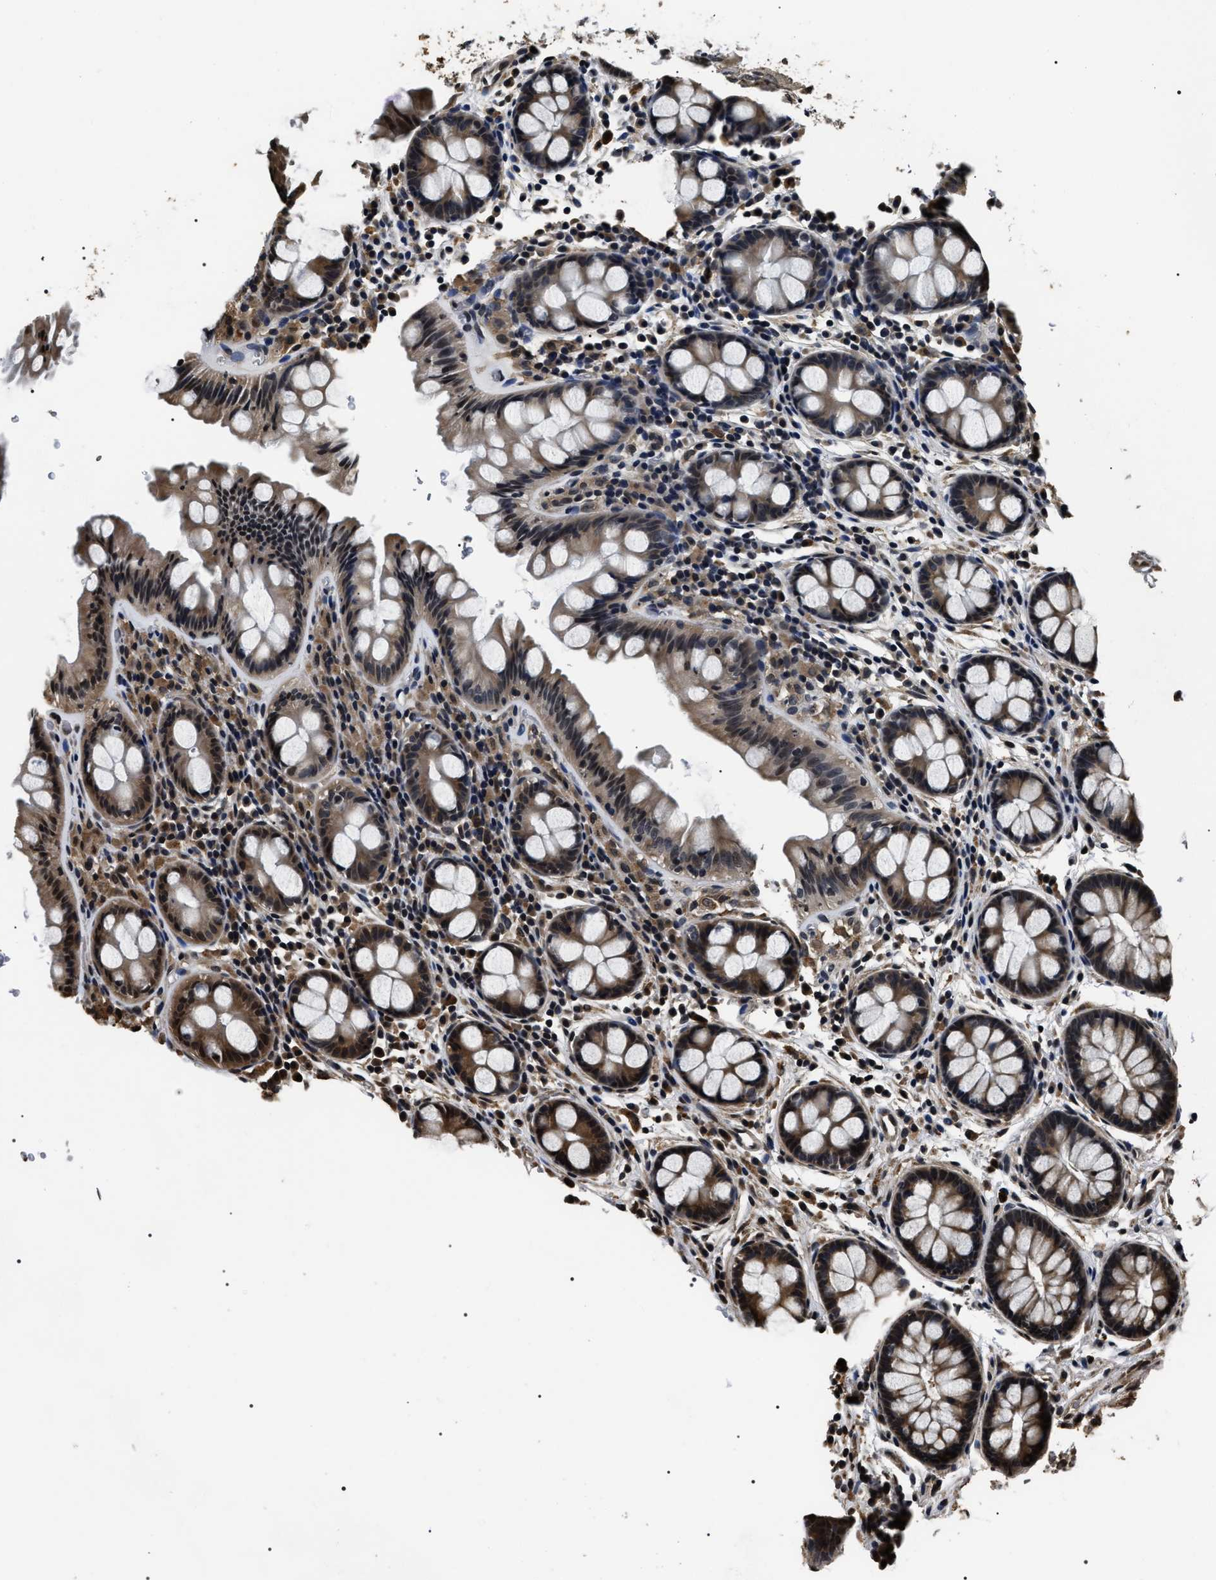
{"staining": {"intensity": "negative", "quantity": "none", "location": "none"}, "tissue": "colon", "cell_type": "Endothelial cells", "image_type": "normal", "snomed": [{"axis": "morphology", "description": "Normal tissue, NOS"}, {"axis": "topography", "description": "Colon"}], "caption": "IHC histopathology image of benign human colon stained for a protein (brown), which reveals no expression in endothelial cells. (IHC, brightfield microscopy, high magnification).", "gene": "ARHGAP22", "patient": {"sex": "female", "age": 80}}